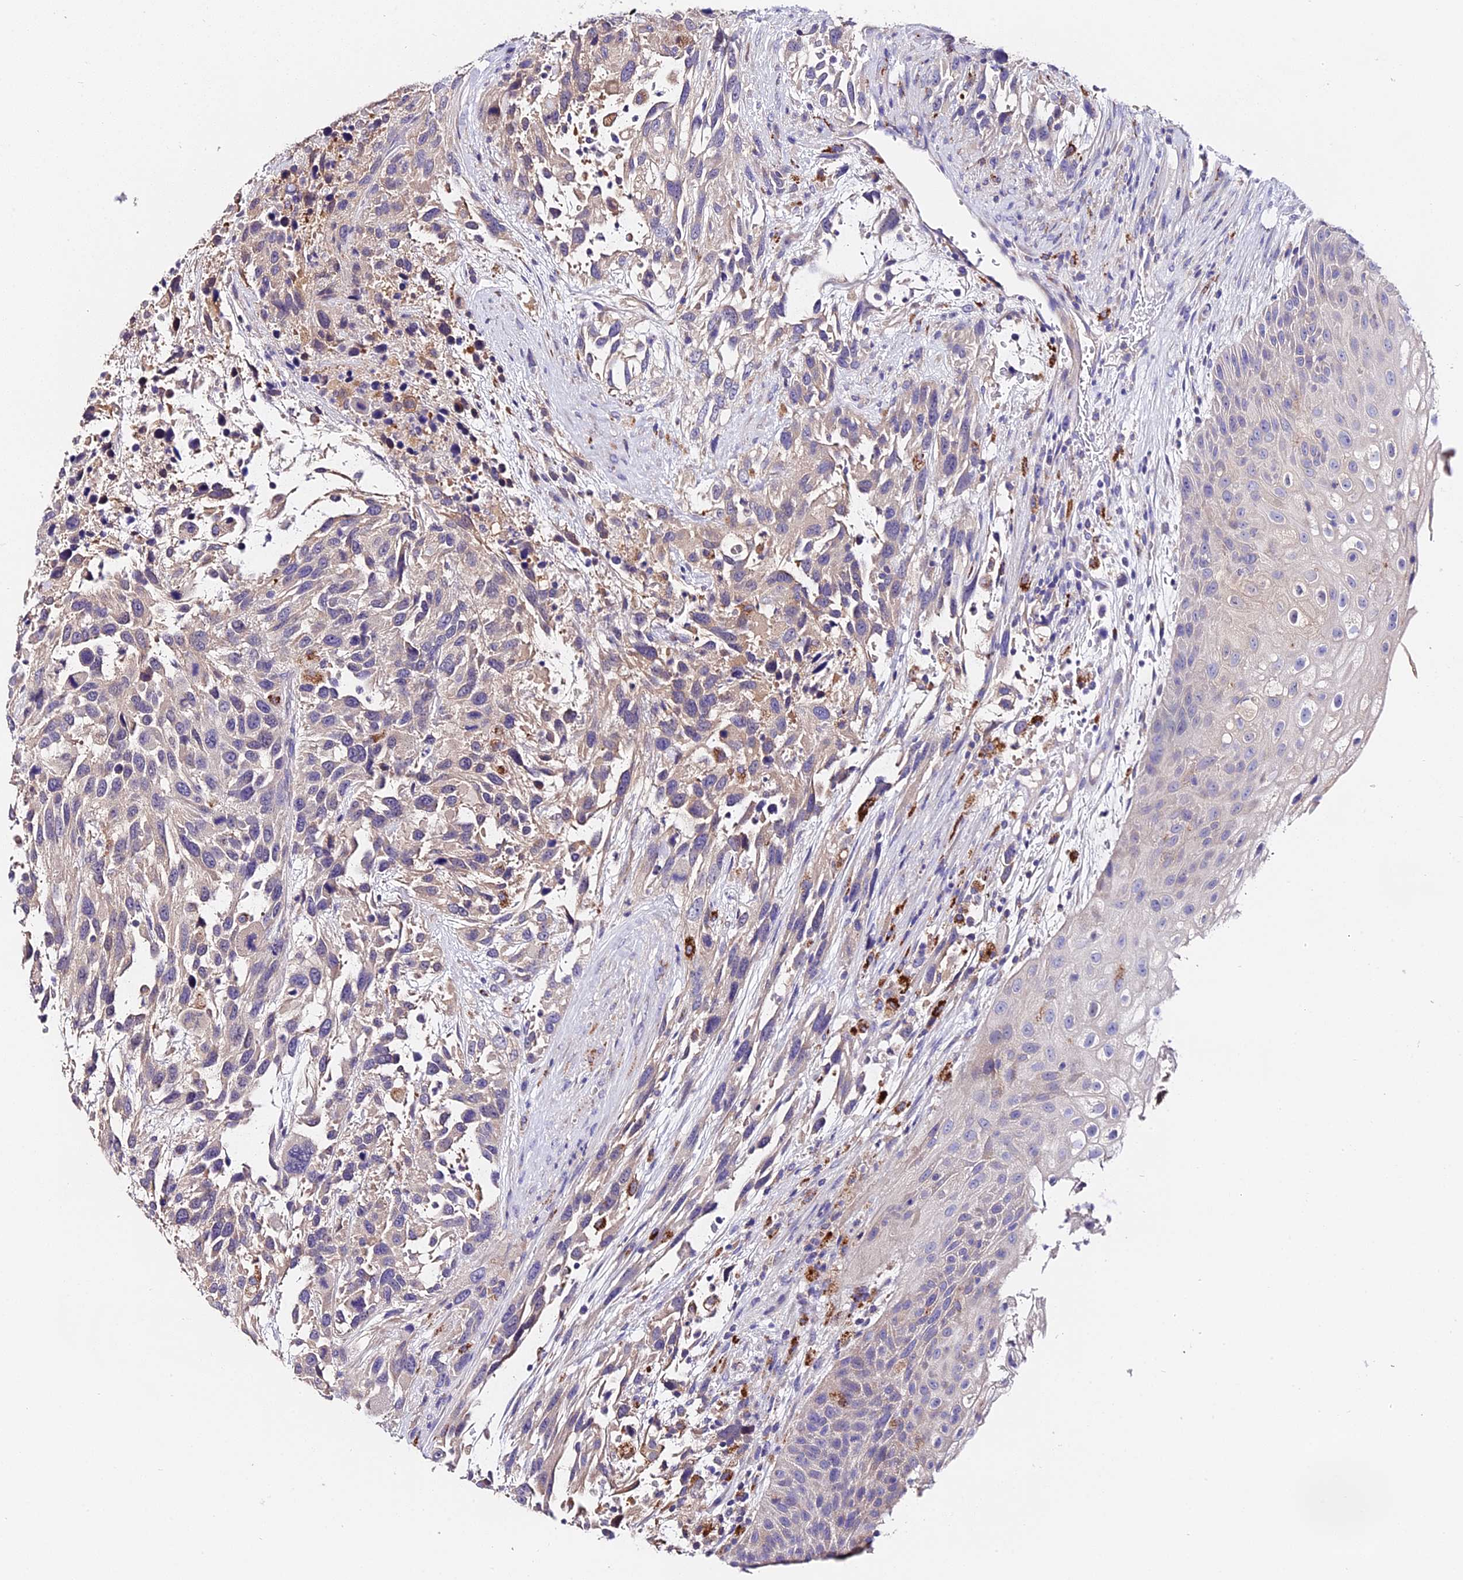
{"staining": {"intensity": "negative", "quantity": "none", "location": "none"}, "tissue": "urothelial cancer", "cell_type": "Tumor cells", "image_type": "cancer", "snomed": [{"axis": "morphology", "description": "Urothelial carcinoma, High grade"}, {"axis": "topography", "description": "Urinary bladder"}], "caption": "High power microscopy image of an IHC histopathology image of high-grade urothelial carcinoma, revealing no significant expression in tumor cells.", "gene": "LYPD6", "patient": {"sex": "female", "age": 70}}